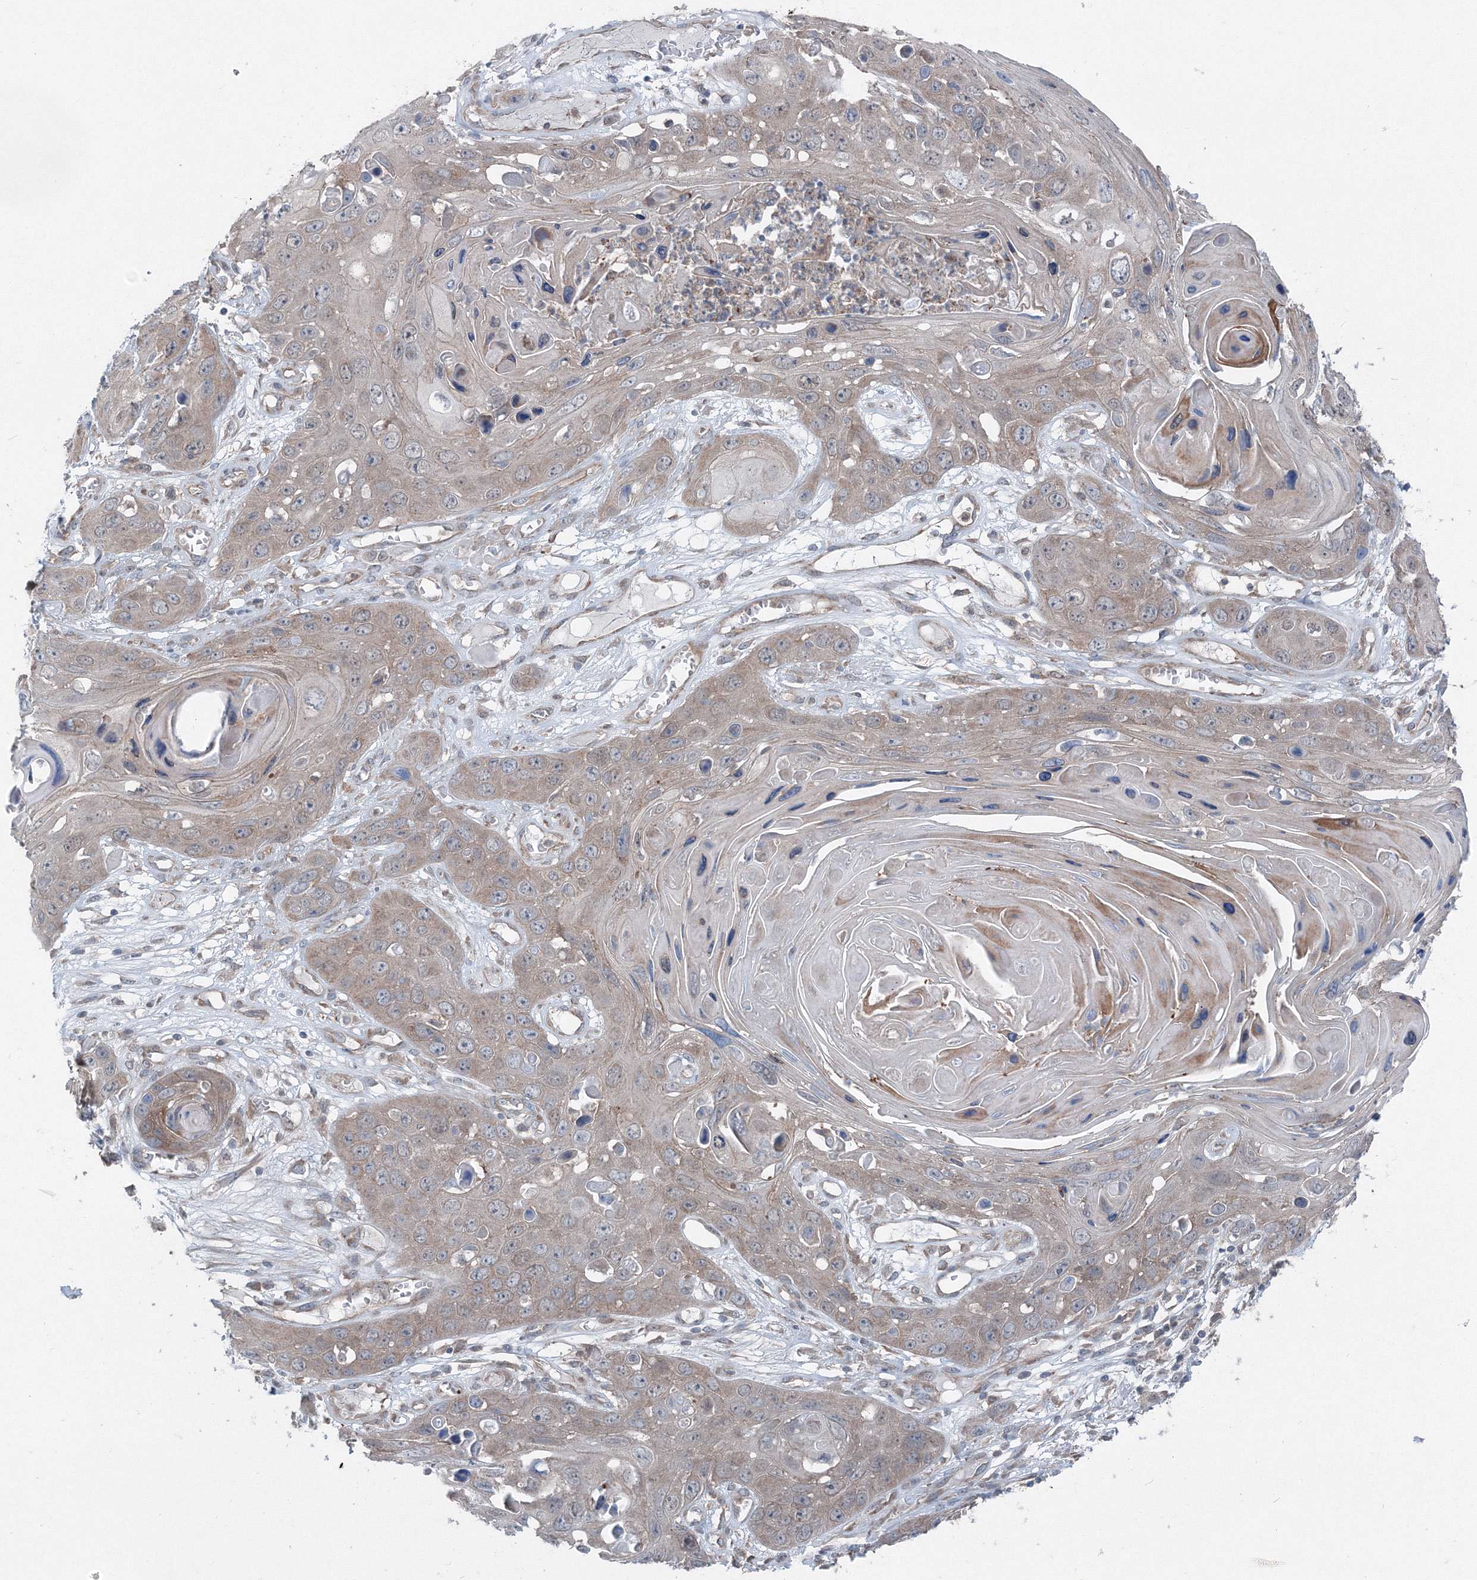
{"staining": {"intensity": "moderate", "quantity": "25%-75%", "location": "cytoplasmic/membranous"}, "tissue": "skin cancer", "cell_type": "Tumor cells", "image_type": "cancer", "snomed": [{"axis": "morphology", "description": "Squamous cell carcinoma, NOS"}, {"axis": "topography", "description": "Skin"}], "caption": "Skin cancer tissue displays moderate cytoplasmic/membranous staining in about 25%-75% of tumor cells, visualized by immunohistochemistry. Using DAB (3,3'-diaminobenzidine) (brown) and hematoxylin (blue) stains, captured at high magnification using brightfield microscopy.", "gene": "TPRKB", "patient": {"sex": "male", "age": 55}}